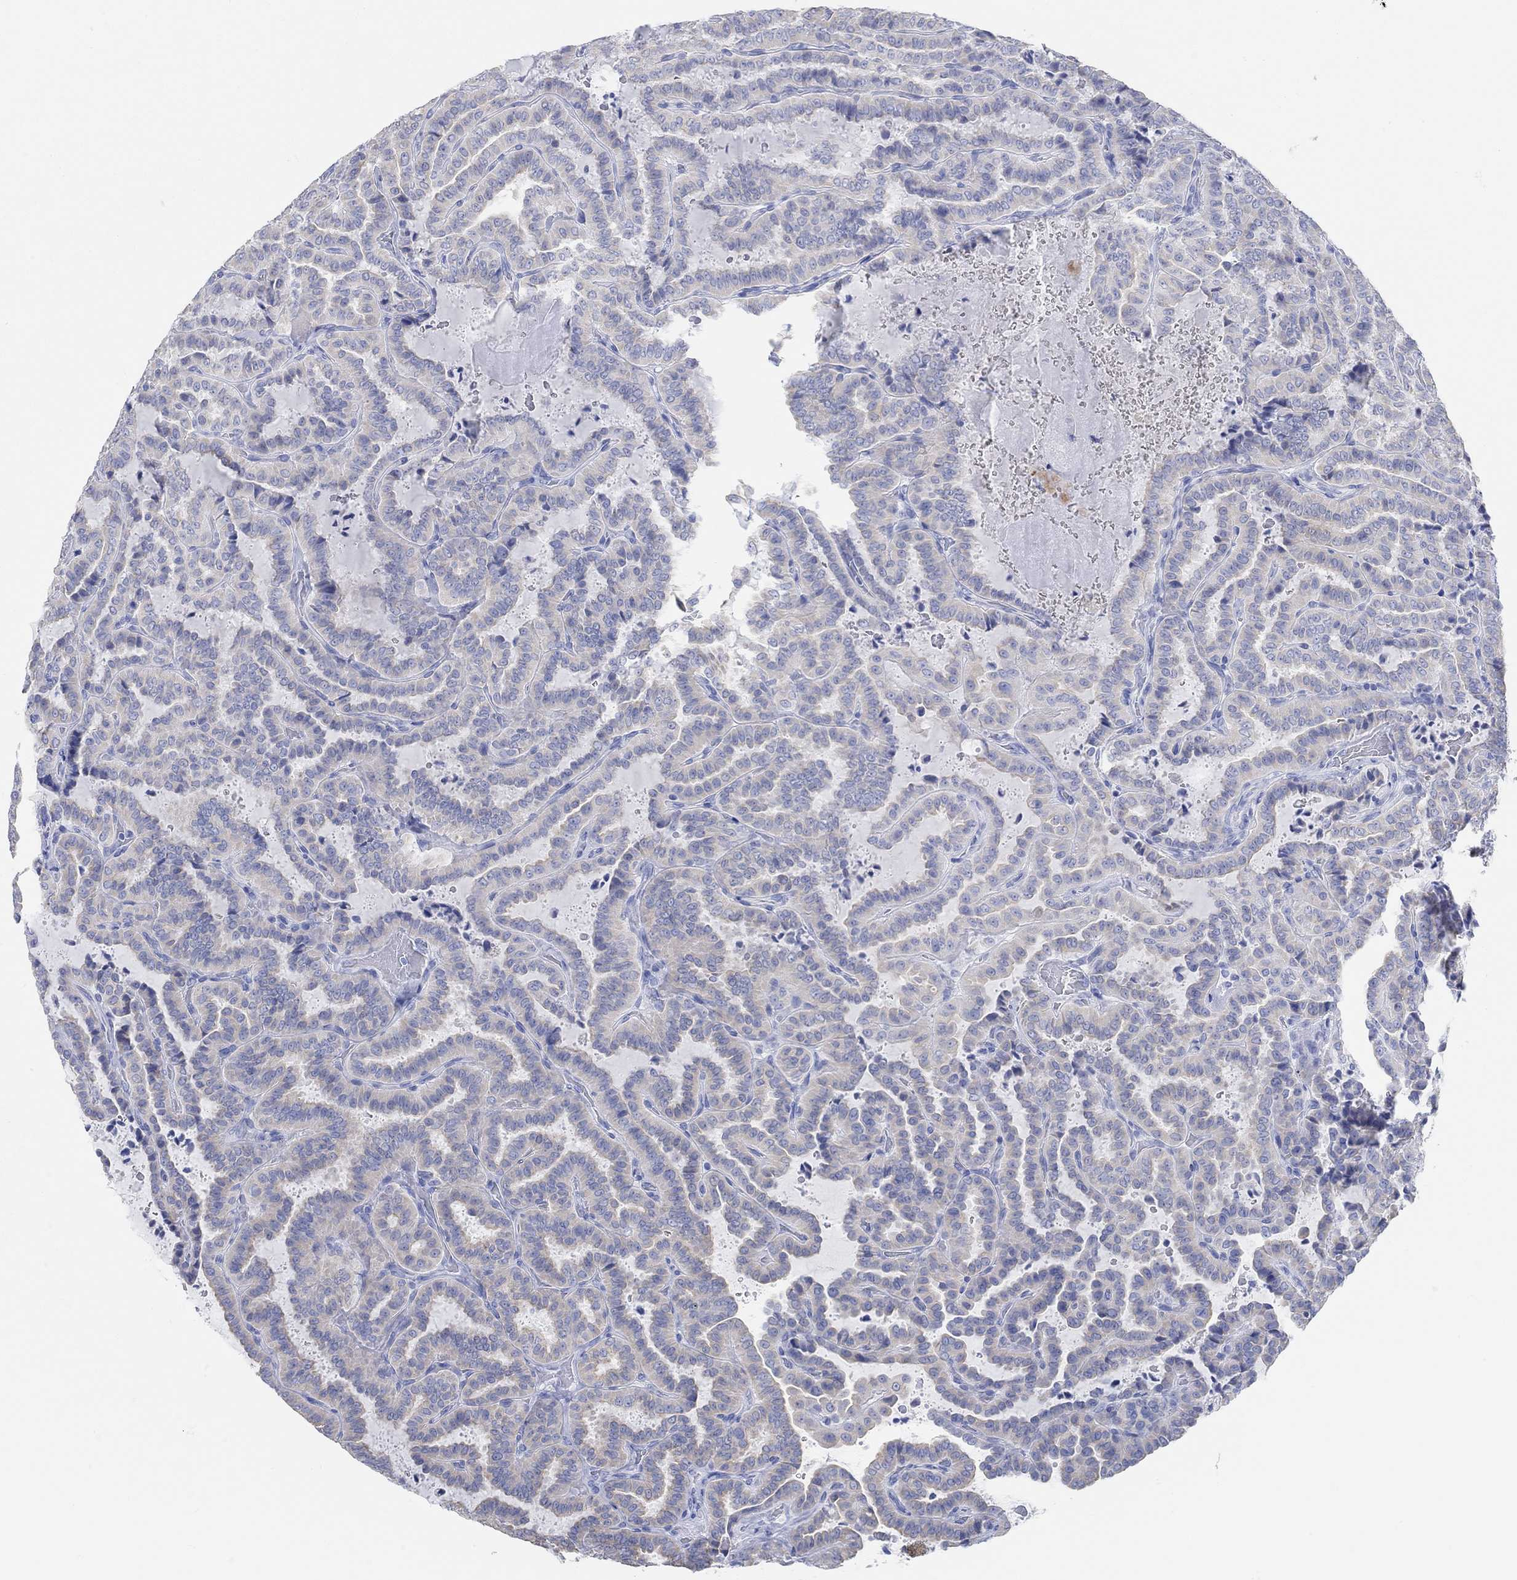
{"staining": {"intensity": "weak", "quantity": "<25%", "location": "cytoplasmic/membranous"}, "tissue": "thyroid cancer", "cell_type": "Tumor cells", "image_type": "cancer", "snomed": [{"axis": "morphology", "description": "Papillary adenocarcinoma, NOS"}, {"axis": "topography", "description": "Thyroid gland"}], "caption": "An immunohistochemistry image of thyroid cancer (papillary adenocarcinoma) is shown. There is no staining in tumor cells of thyroid cancer (papillary adenocarcinoma). Brightfield microscopy of immunohistochemistry stained with DAB (brown) and hematoxylin (blue), captured at high magnification.", "gene": "AK8", "patient": {"sex": "female", "age": 39}}